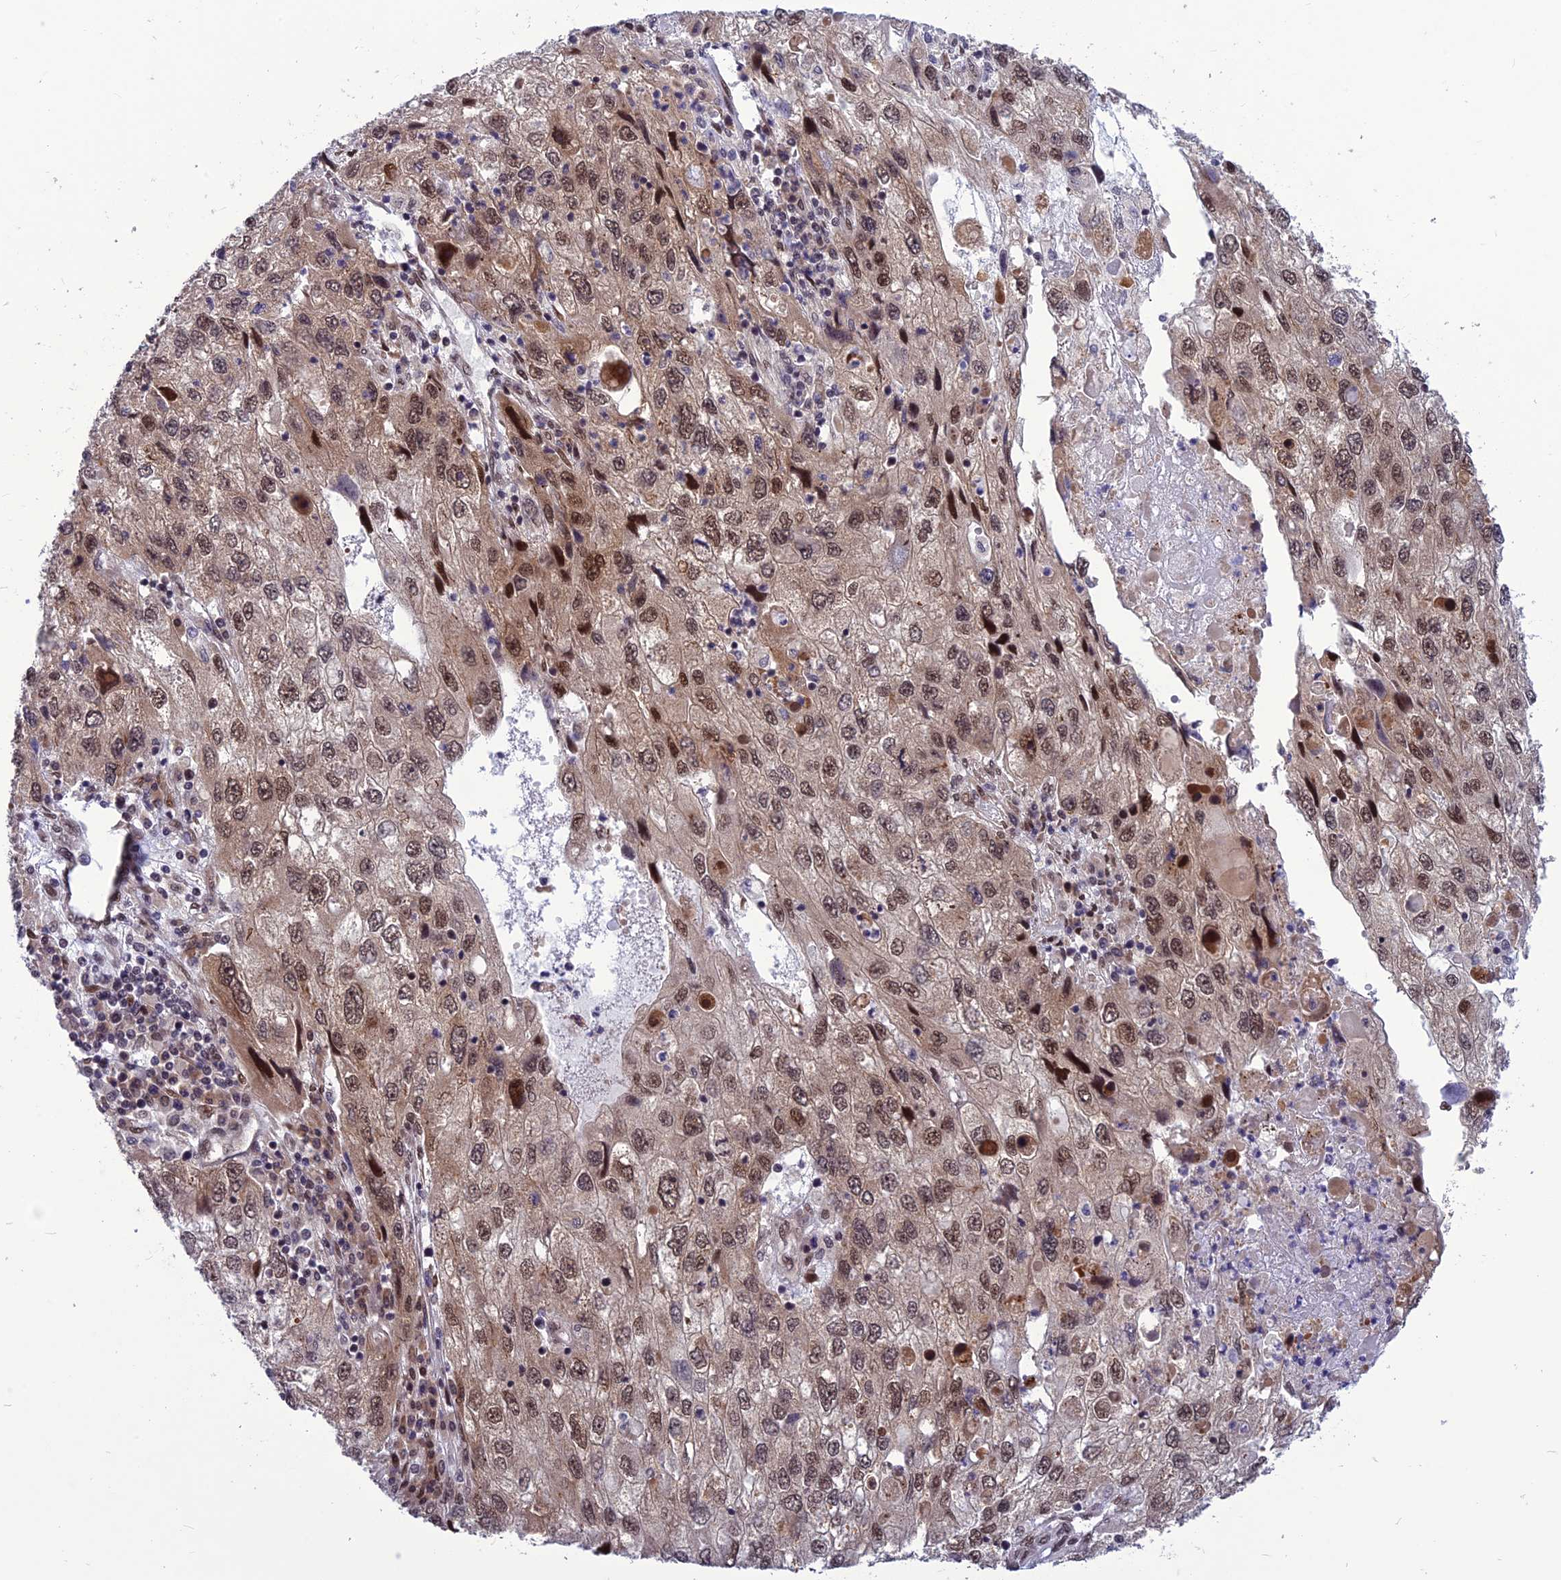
{"staining": {"intensity": "moderate", "quantity": ">75%", "location": "nuclear"}, "tissue": "endometrial cancer", "cell_type": "Tumor cells", "image_type": "cancer", "snomed": [{"axis": "morphology", "description": "Adenocarcinoma, NOS"}, {"axis": "topography", "description": "Endometrium"}], "caption": "Protein expression analysis of human endometrial cancer (adenocarcinoma) reveals moderate nuclear positivity in approximately >75% of tumor cells. (Stains: DAB (3,3'-diaminobenzidine) in brown, nuclei in blue, Microscopy: brightfield microscopy at high magnification).", "gene": "RTRAF", "patient": {"sex": "female", "age": 49}}